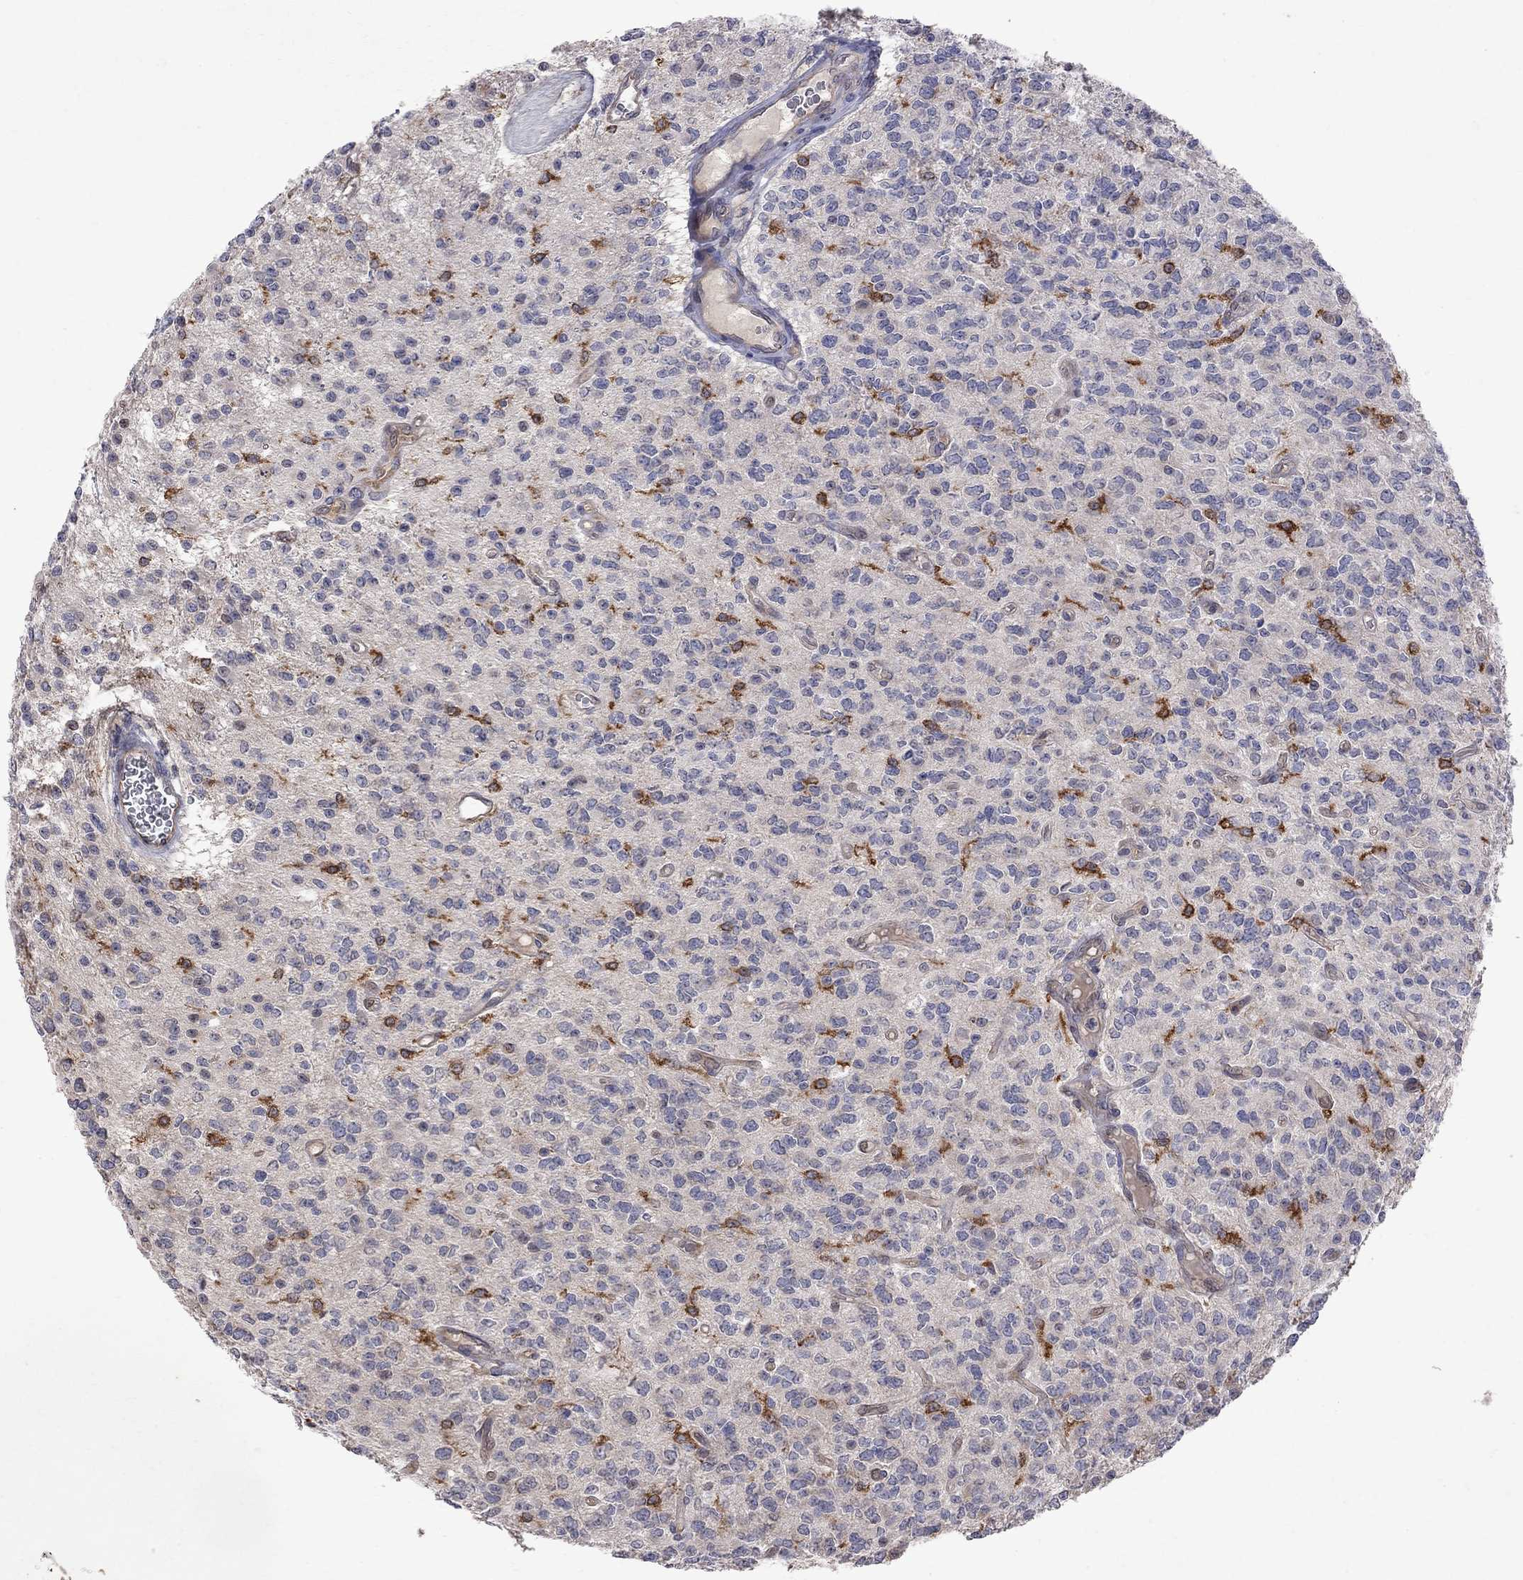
{"staining": {"intensity": "negative", "quantity": "none", "location": "none"}, "tissue": "glioma", "cell_type": "Tumor cells", "image_type": "cancer", "snomed": [{"axis": "morphology", "description": "Glioma, malignant, Low grade"}, {"axis": "topography", "description": "Brain"}], "caption": "There is no significant expression in tumor cells of low-grade glioma (malignant).", "gene": "ABI3", "patient": {"sex": "female", "age": 45}}